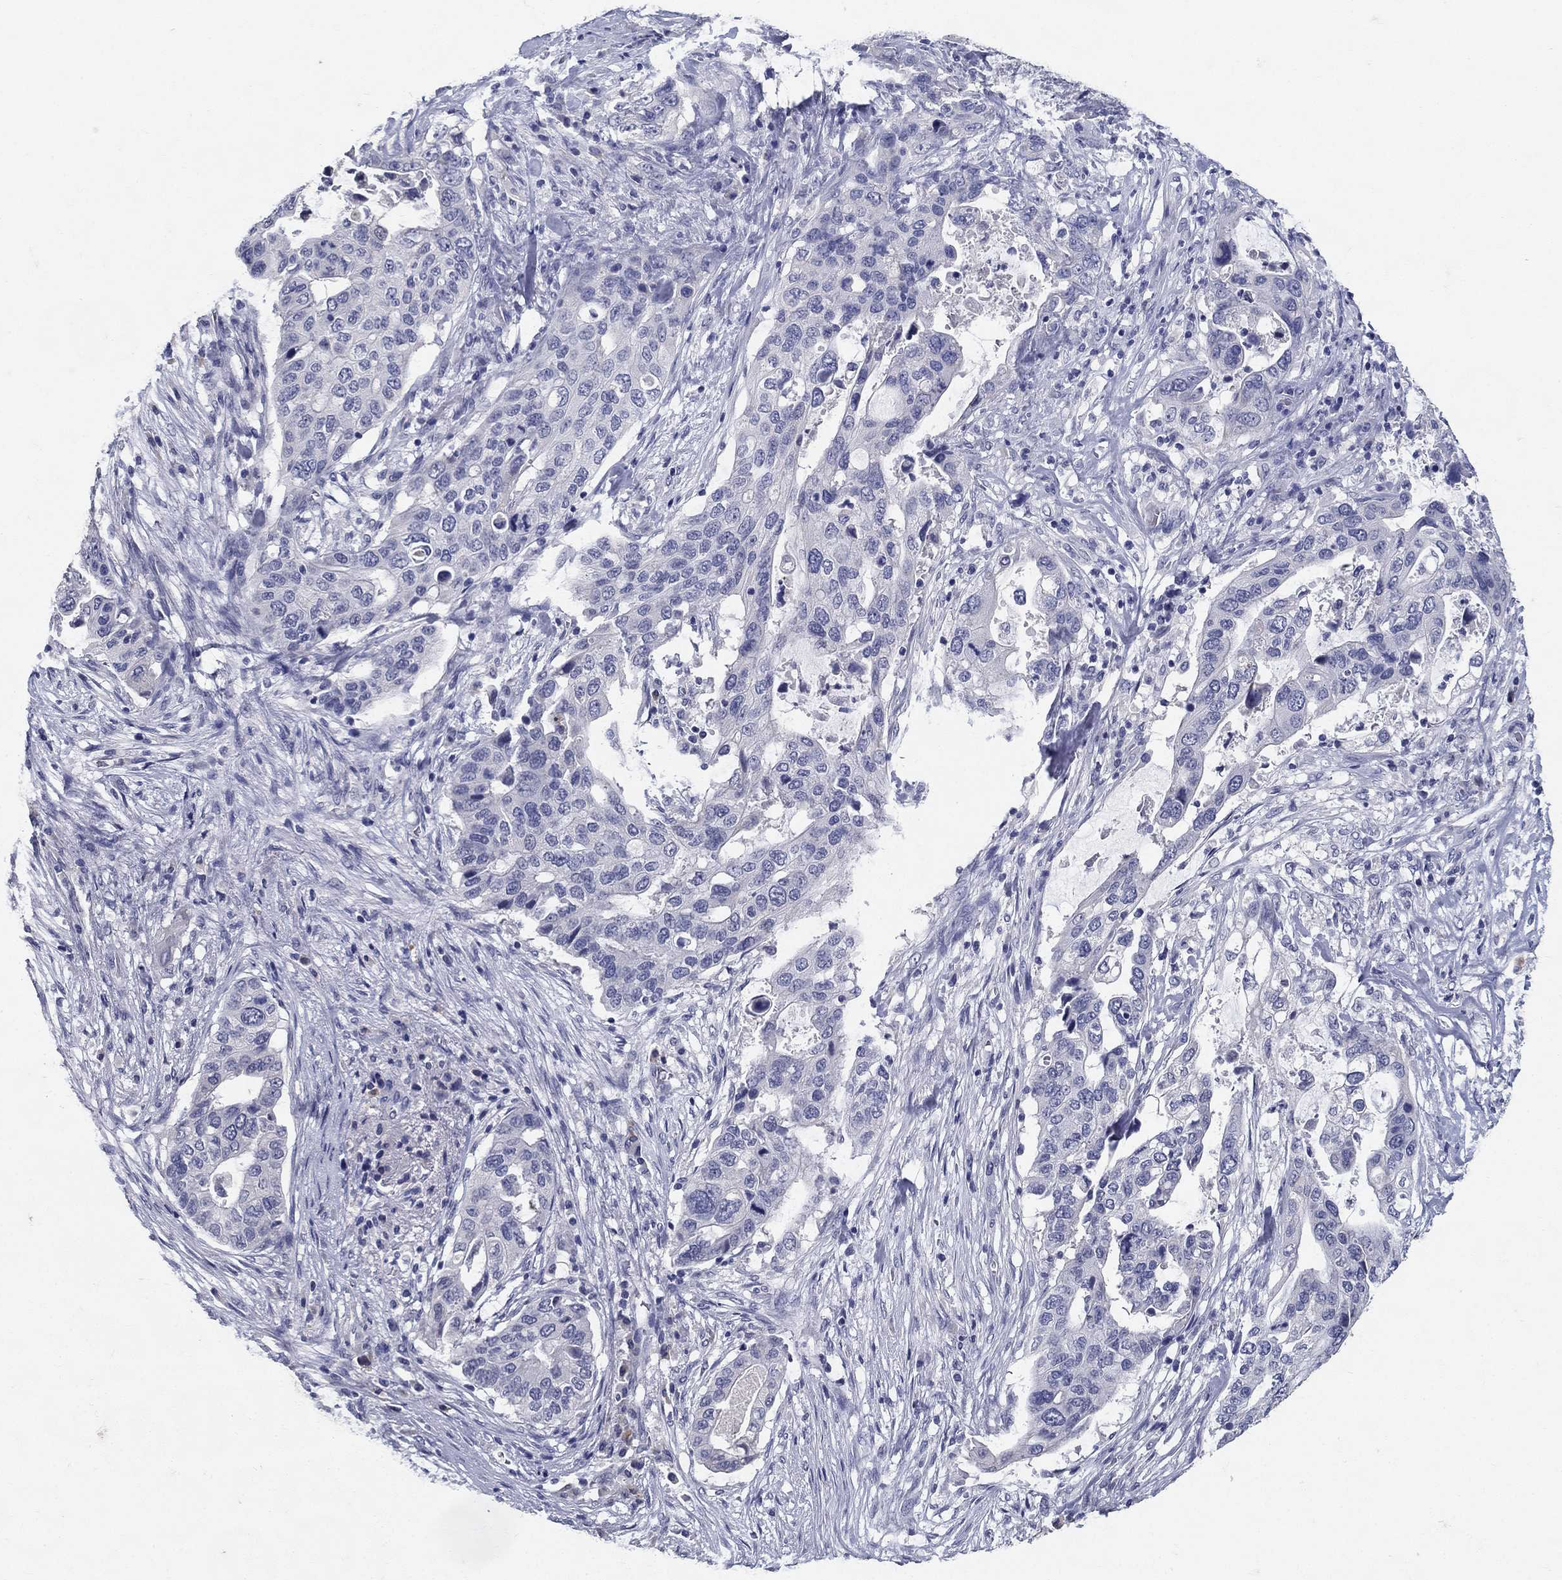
{"staining": {"intensity": "negative", "quantity": "none", "location": "none"}, "tissue": "stomach cancer", "cell_type": "Tumor cells", "image_type": "cancer", "snomed": [{"axis": "morphology", "description": "Adenocarcinoma, NOS"}, {"axis": "topography", "description": "Stomach"}], "caption": "The image exhibits no significant expression in tumor cells of stomach cancer (adenocarcinoma).", "gene": "POMC", "patient": {"sex": "male", "age": 54}}